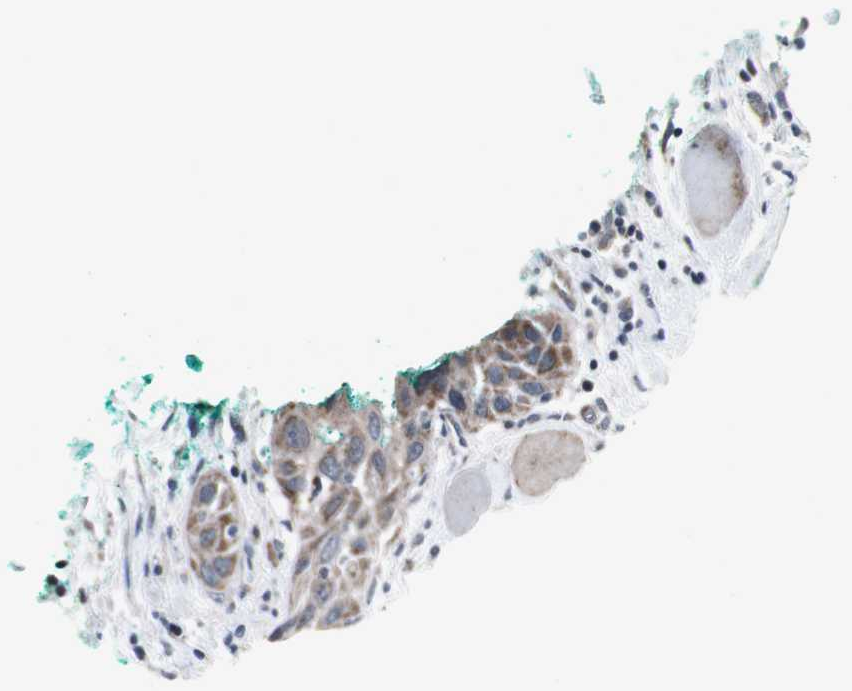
{"staining": {"intensity": "moderate", "quantity": ">75%", "location": "cytoplasmic/membranous"}, "tissue": "head and neck cancer", "cell_type": "Tumor cells", "image_type": "cancer", "snomed": [{"axis": "morphology", "description": "Squamous cell carcinoma, NOS"}, {"axis": "topography", "description": "Oral tissue"}, {"axis": "topography", "description": "Head-Neck"}], "caption": "Head and neck squamous cell carcinoma tissue displays moderate cytoplasmic/membranous staining in approximately >75% of tumor cells, visualized by immunohistochemistry.", "gene": "MRPL40", "patient": {"sex": "female", "age": 50}}